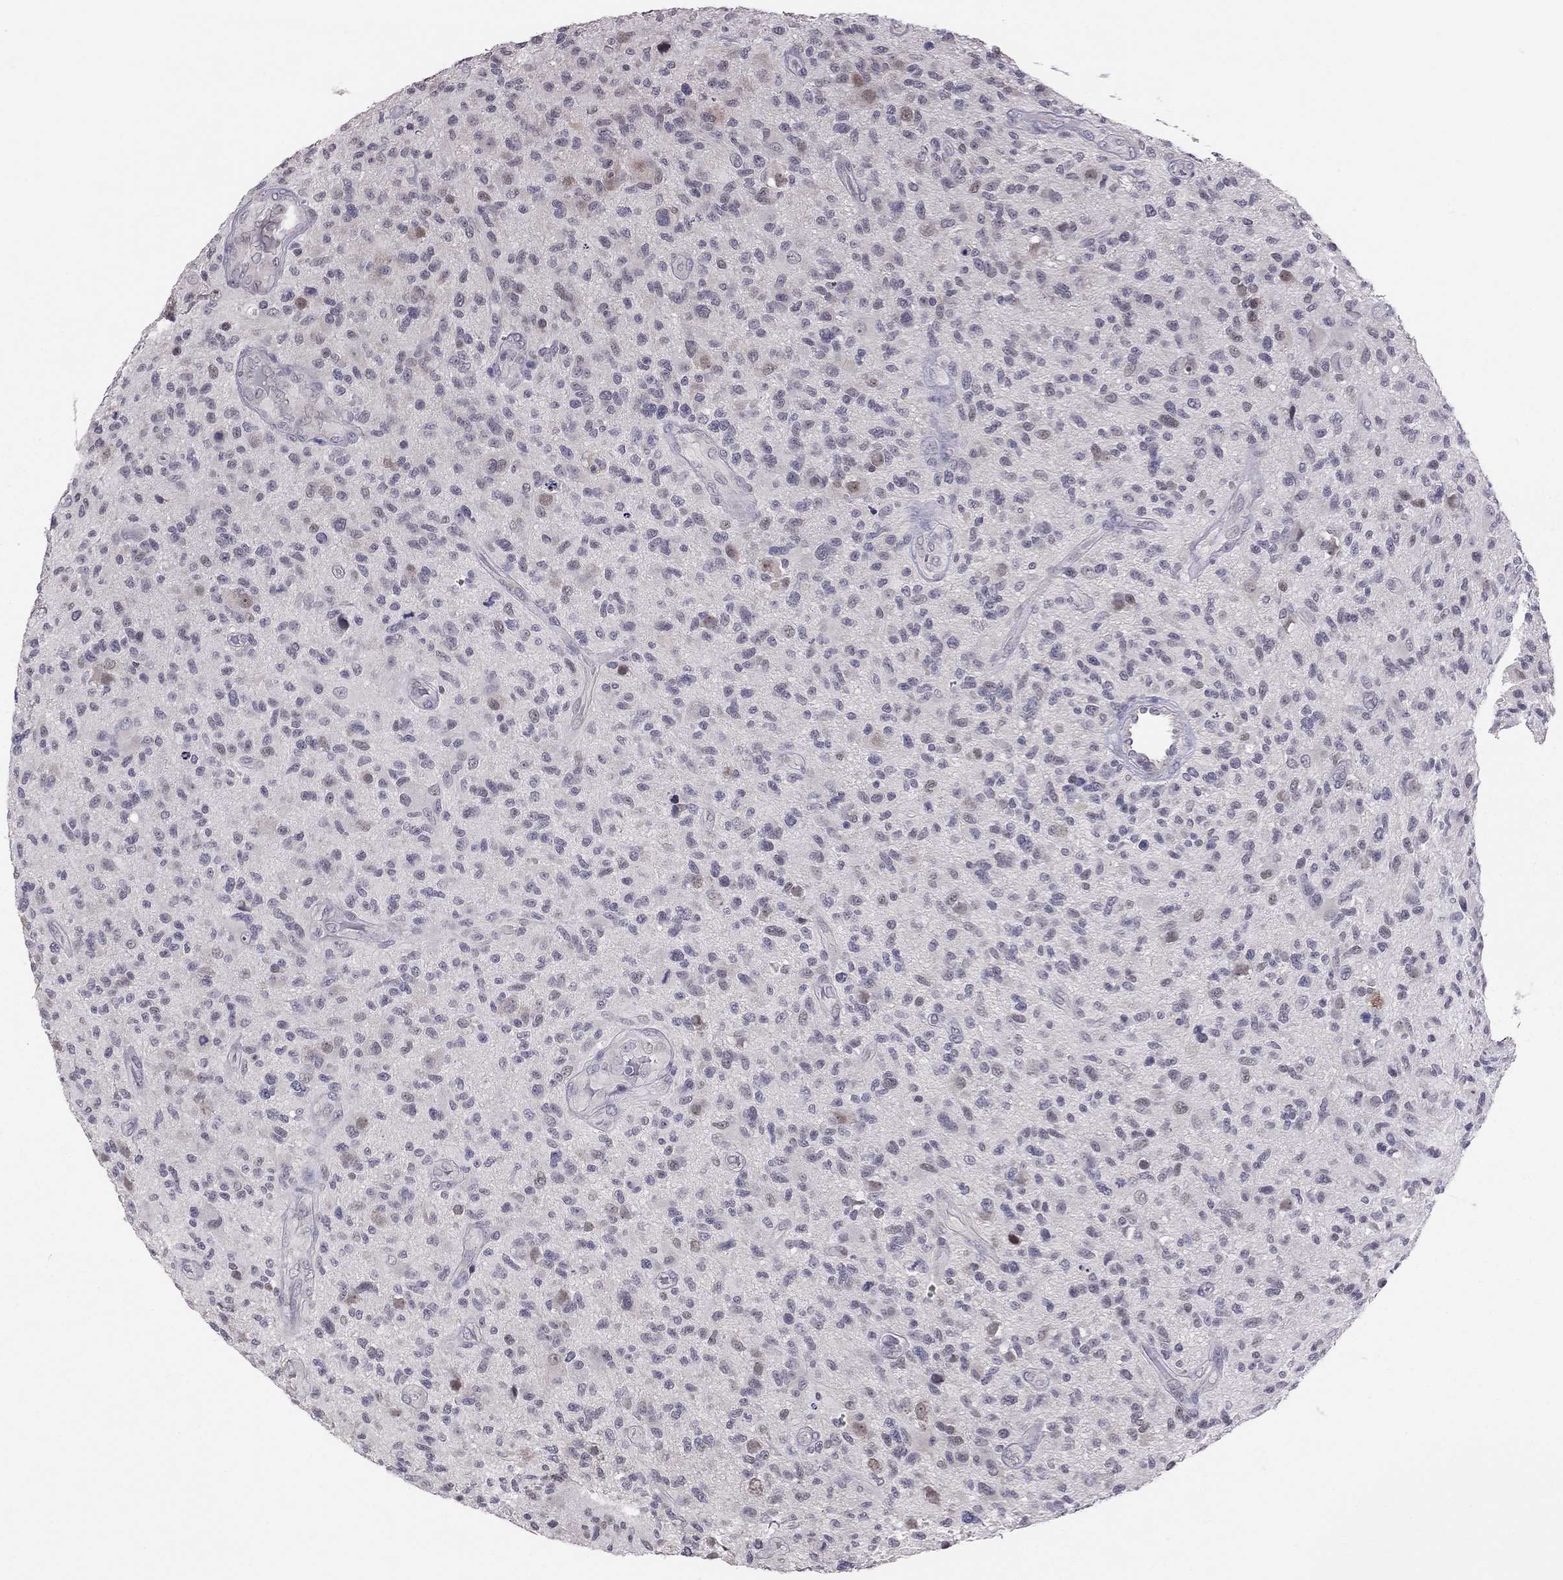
{"staining": {"intensity": "negative", "quantity": "none", "location": "none"}, "tissue": "glioma", "cell_type": "Tumor cells", "image_type": "cancer", "snomed": [{"axis": "morphology", "description": "Glioma, malignant, High grade"}, {"axis": "topography", "description": "Brain"}], "caption": "Human glioma stained for a protein using immunohistochemistry exhibits no staining in tumor cells.", "gene": "HSF2BP", "patient": {"sex": "male", "age": 47}}